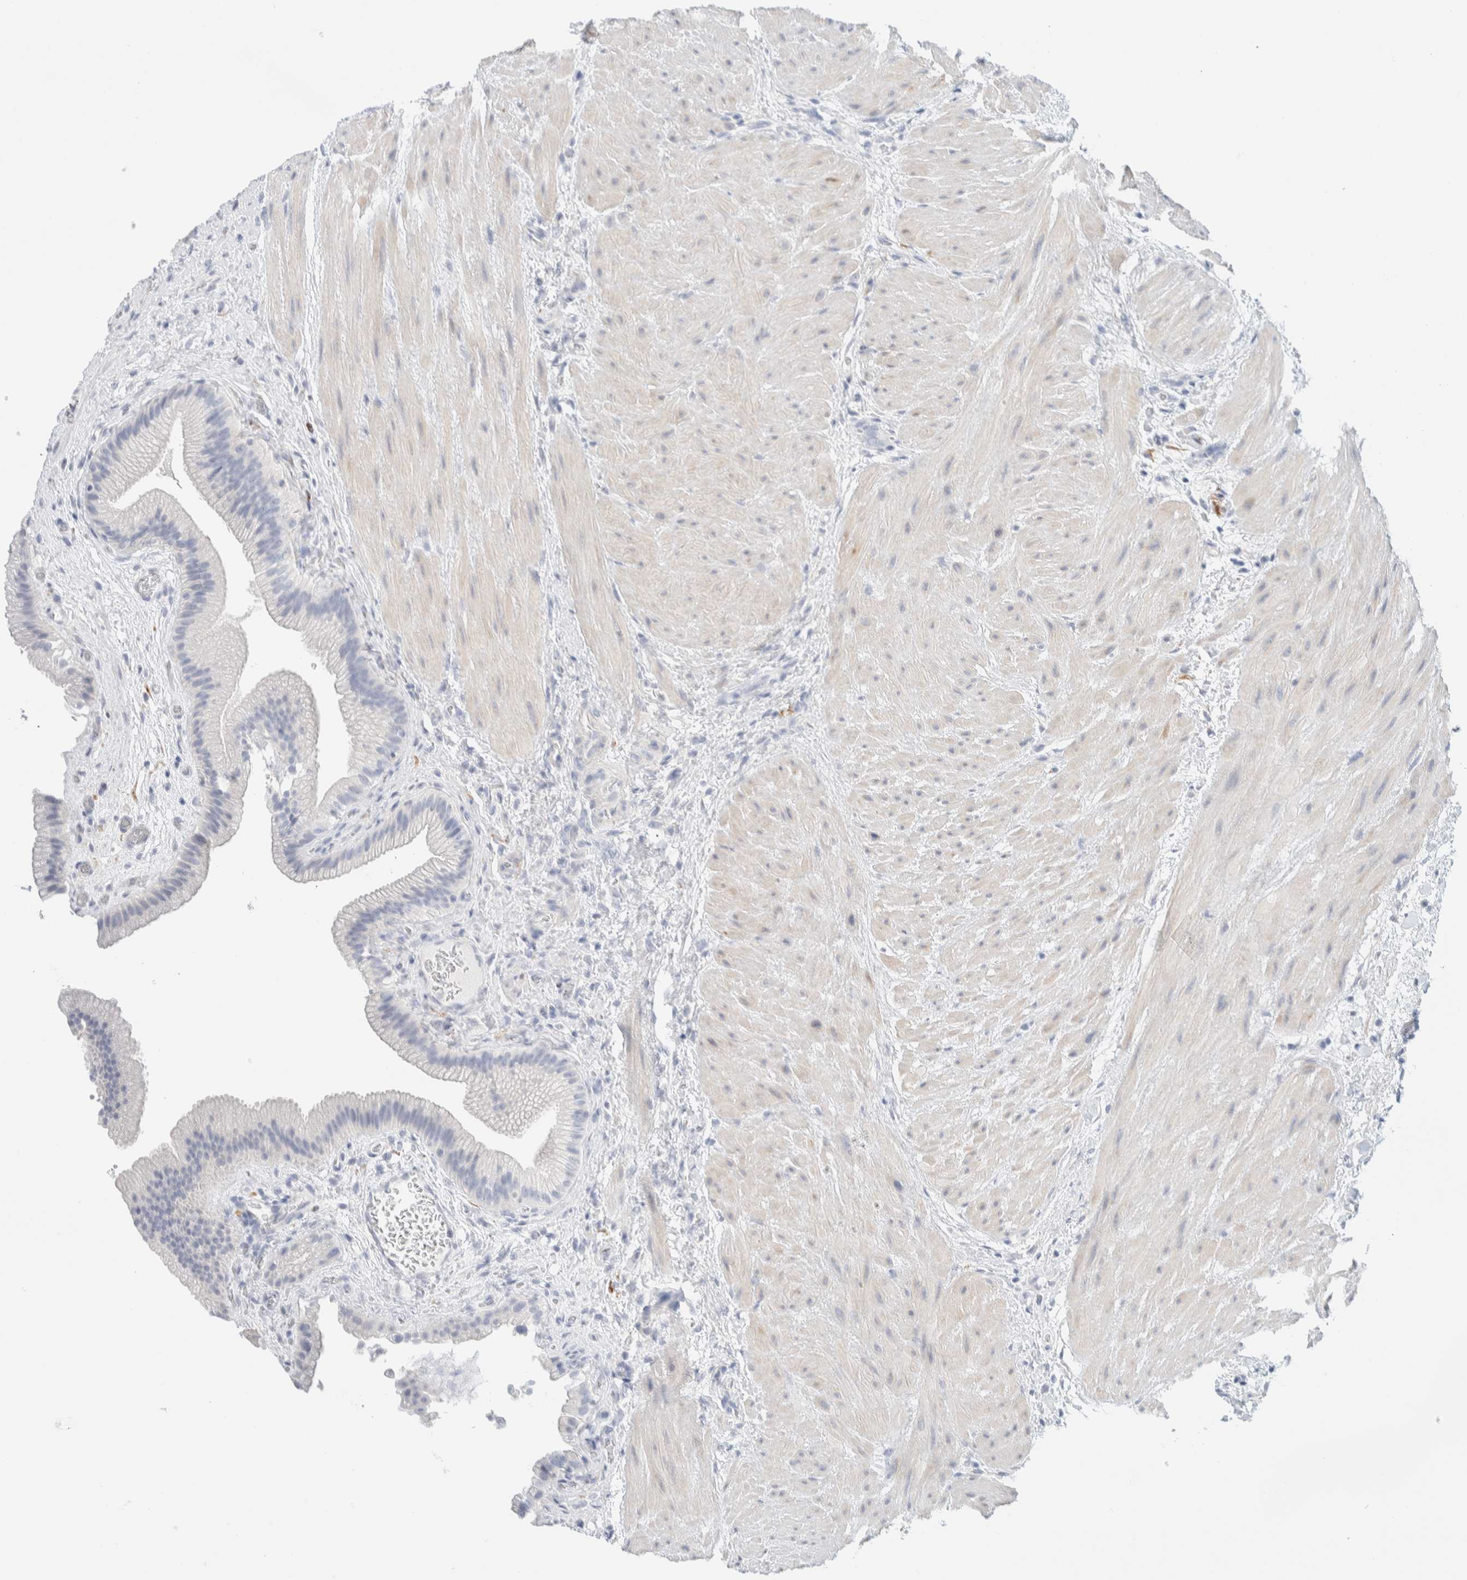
{"staining": {"intensity": "negative", "quantity": "none", "location": "none"}, "tissue": "gallbladder", "cell_type": "Glandular cells", "image_type": "normal", "snomed": [{"axis": "morphology", "description": "Normal tissue, NOS"}, {"axis": "topography", "description": "Gallbladder"}], "caption": "Glandular cells show no significant staining in normal gallbladder.", "gene": "ATCAY", "patient": {"sex": "male", "age": 49}}